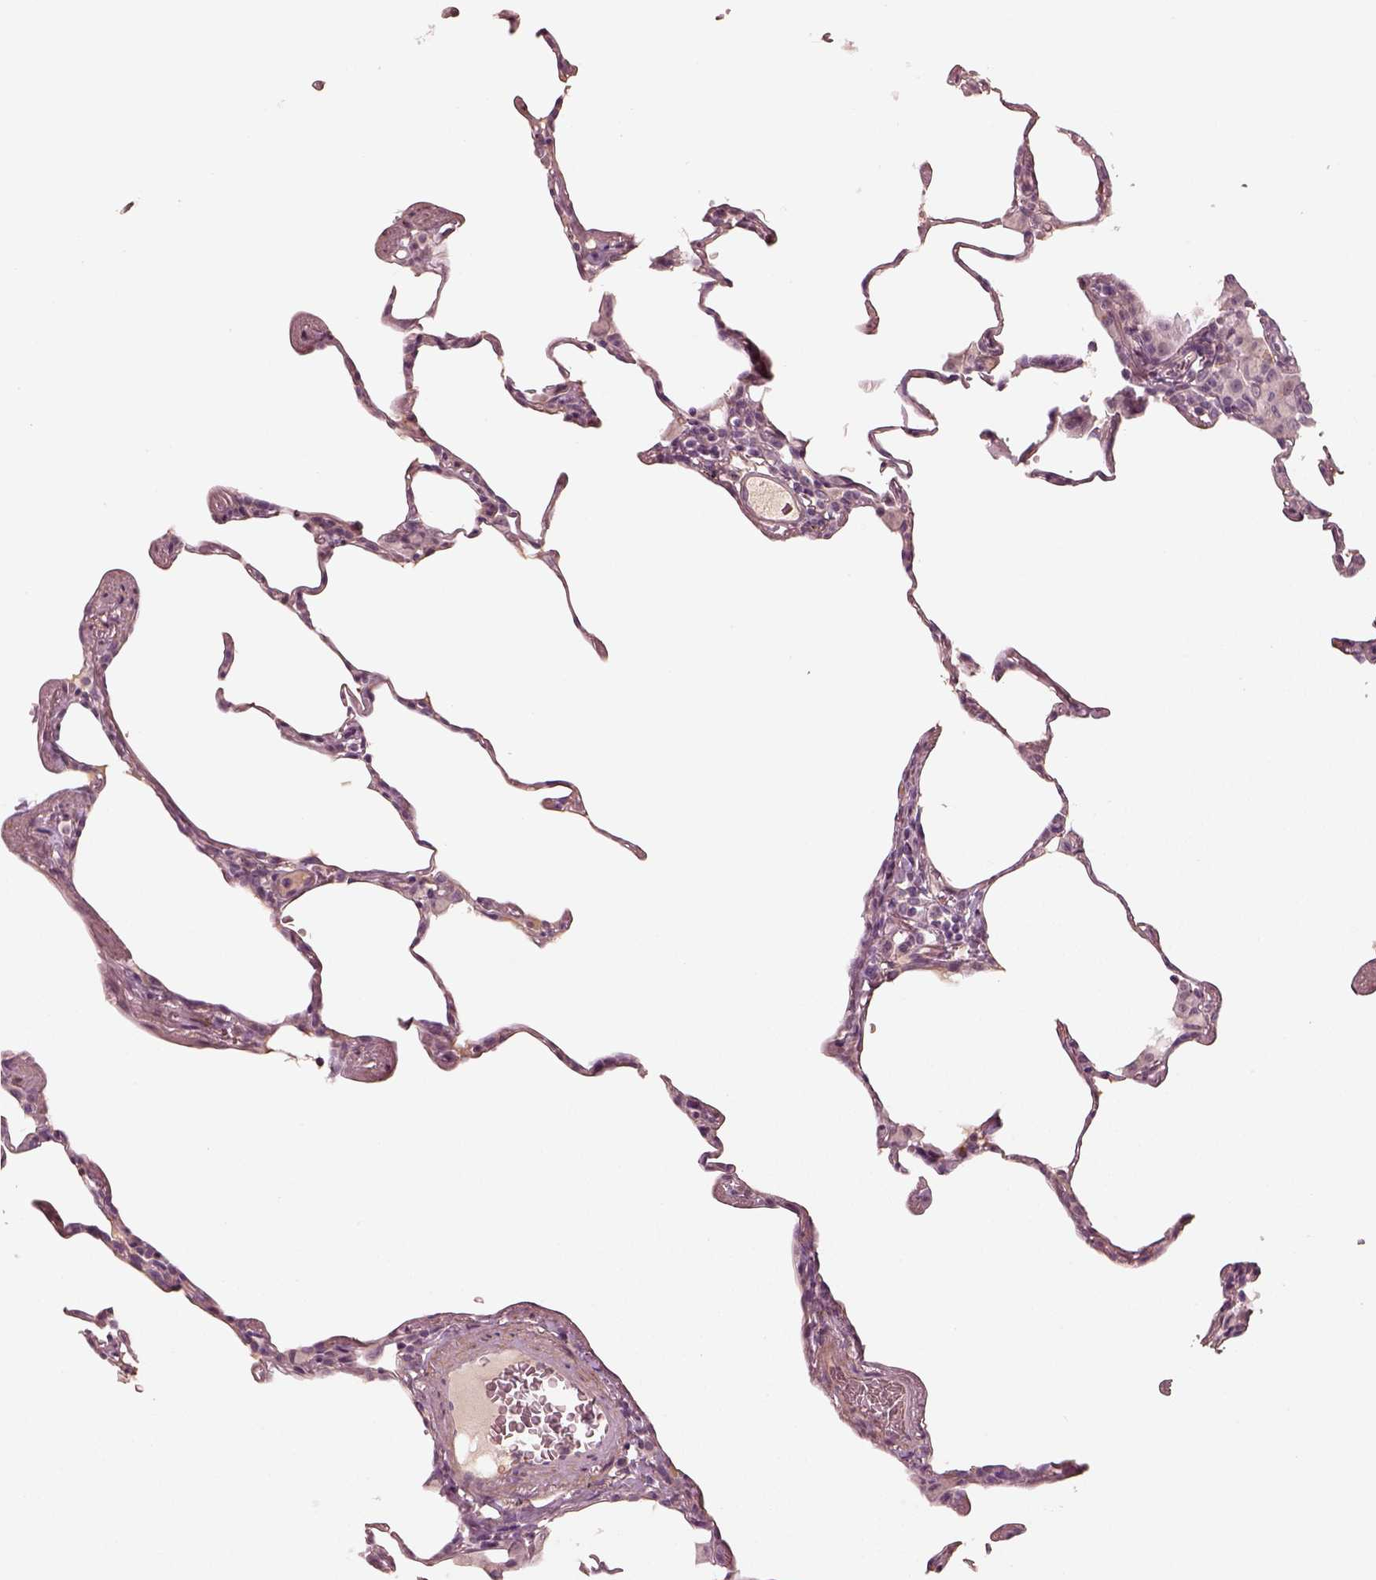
{"staining": {"intensity": "negative", "quantity": "none", "location": "none"}, "tissue": "lung", "cell_type": "Alveolar cells", "image_type": "normal", "snomed": [{"axis": "morphology", "description": "Normal tissue, NOS"}, {"axis": "topography", "description": "Lung"}], "caption": "Immunohistochemistry histopathology image of unremarkable lung stained for a protein (brown), which reveals no expression in alveolar cells.", "gene": "MADCAM1", "patient": {"sex": "female", "age": 57}}